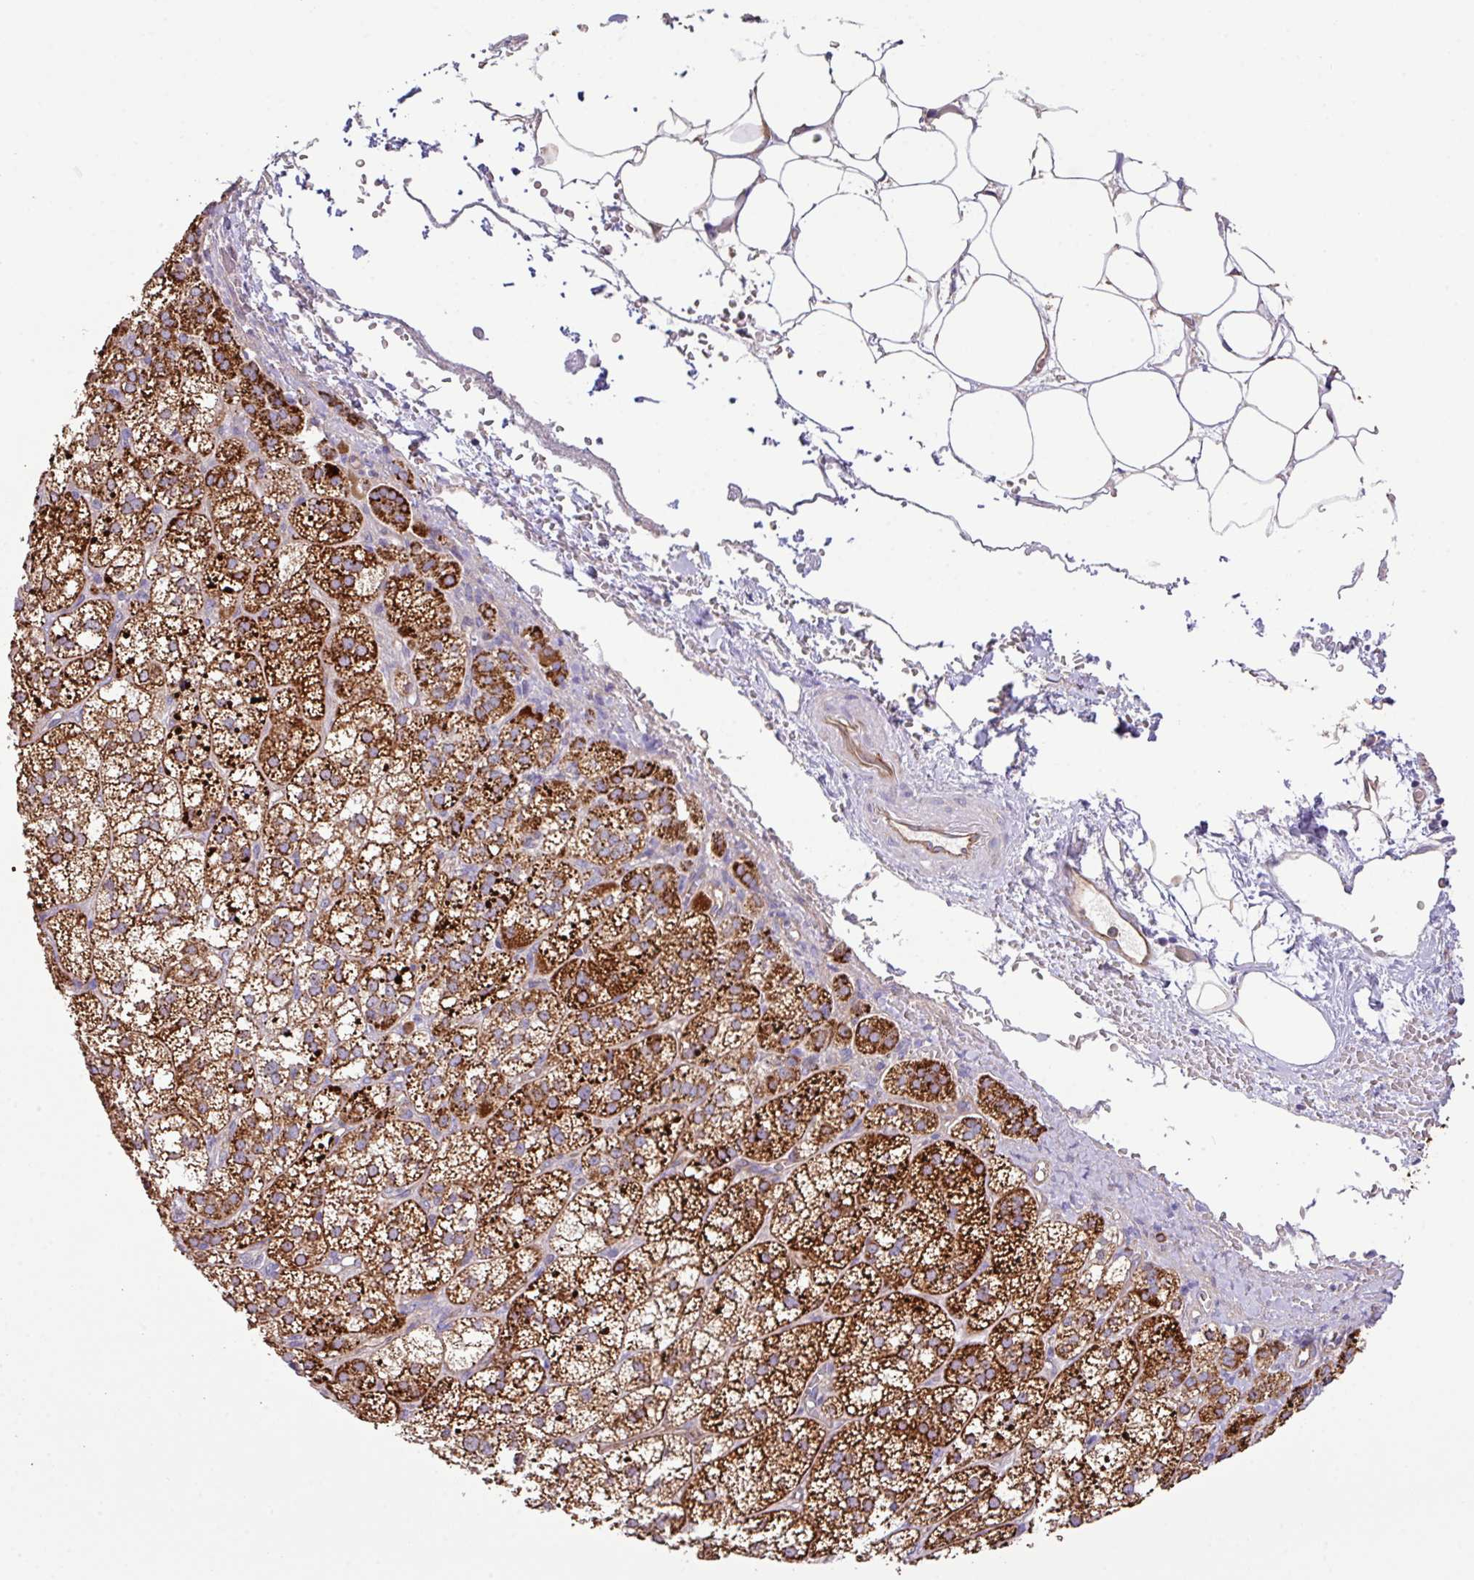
{"staining": {"intensity": "strong", "quantity": ">75%", "location": "cytoplasmic/membranous"}, "tissue": "adrenal gland", "cell_type": "Glandular cells", "image_type": "normal", "snomed": [{"axis": "morphology", "description": "Normal tissue, NOS"}, {"axis": "topography", "description": "Adrenal gland"}], "caption": "Immunohistochemistry of normal human adrenal gland reveals high levels of strong cytoplasmic/membranous expression in about >75% of glandular cells. The staining is performed using DAB (3,3'-diaminobenzidine) brown chromogen to label protein expression. The nuclei are counter-stained blue using hematoxylin.", "gene": "LRRC53", "patient": {"sex": "female", "age": 60}}